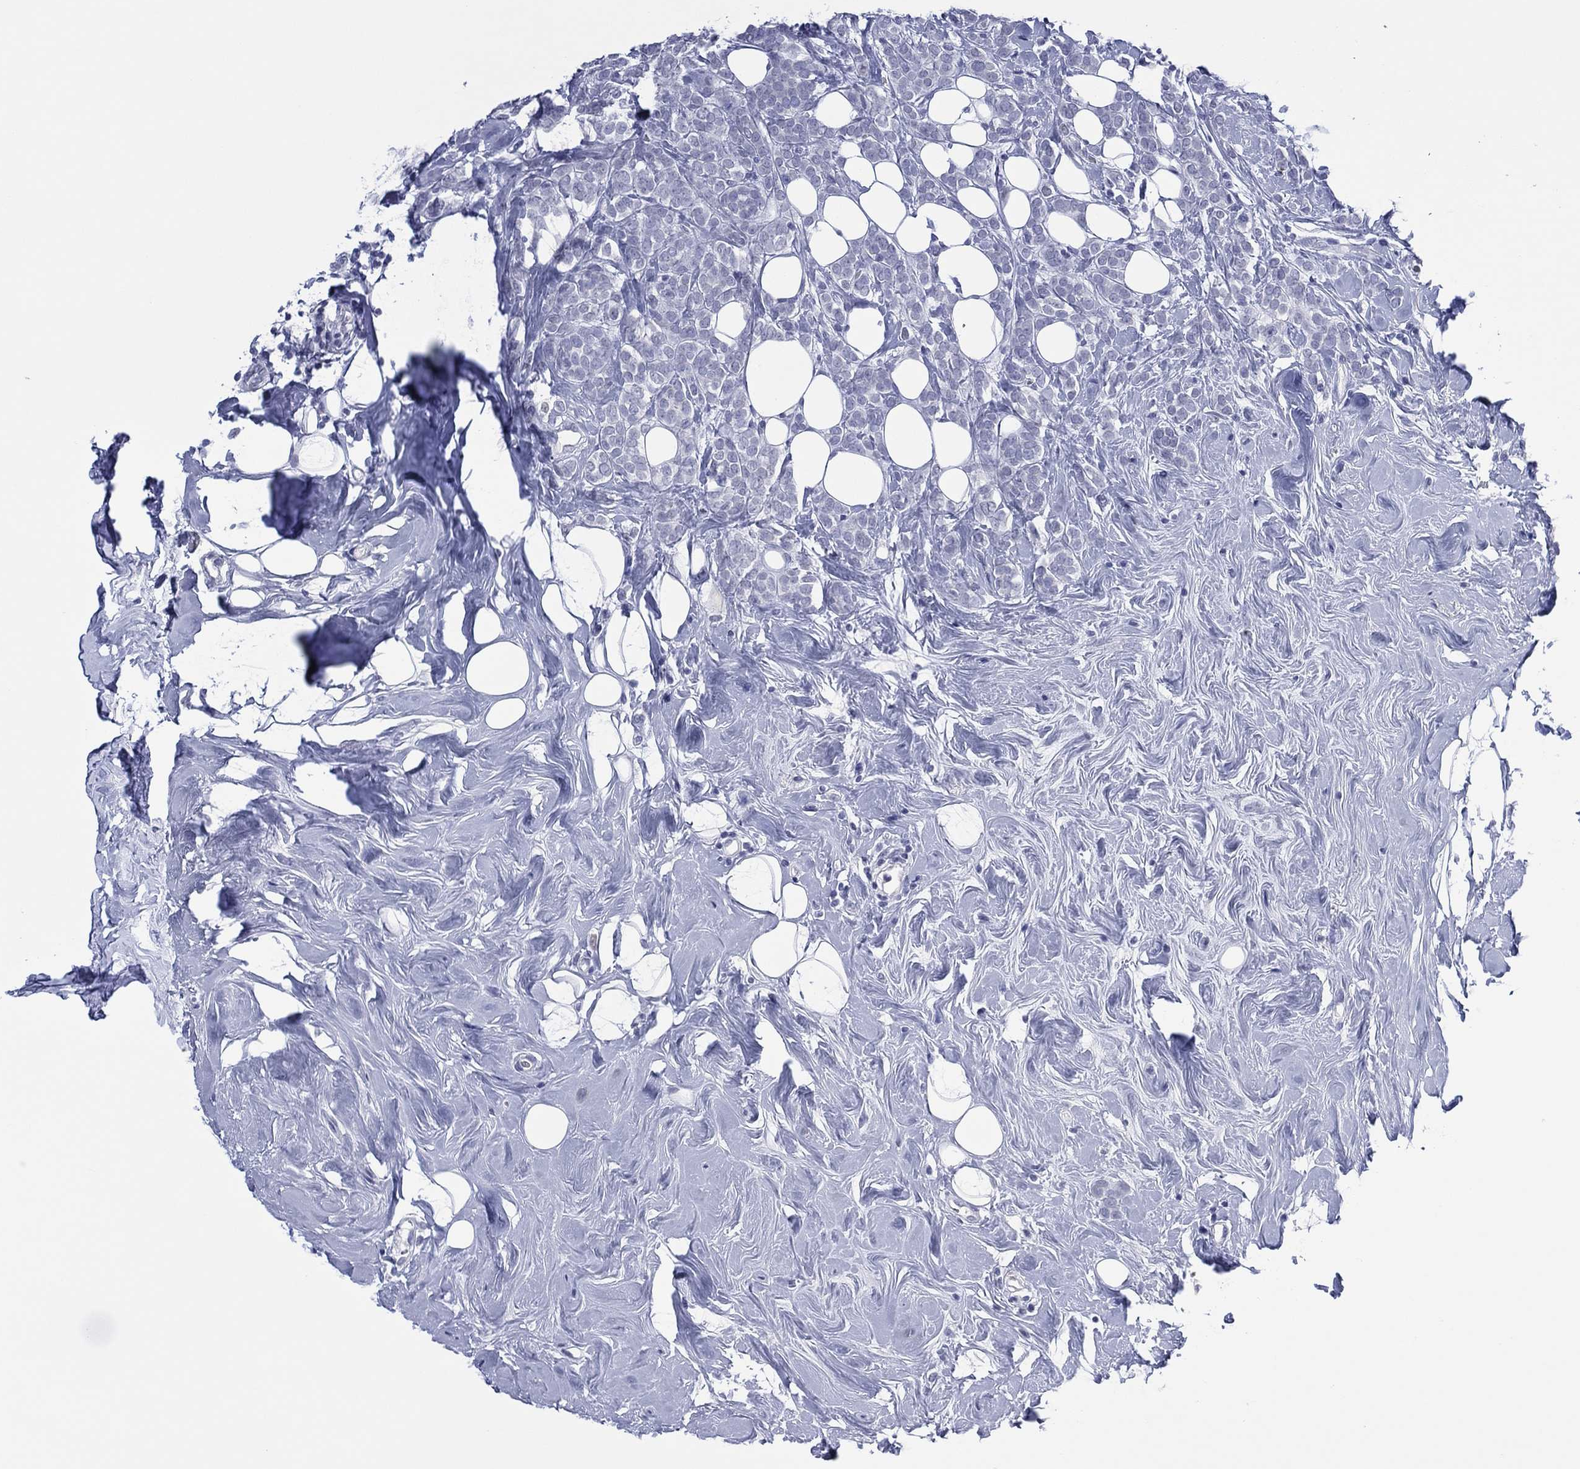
{"staining": {"intensity": "negative", "quantity": "none", "location": "none"}, "tissue": "breast cancer", "cell_type": "Tumor cells", "image_type": "cancer", "snomed": [{"axis": "morphology", "description": "Lobular carcinoma"}, {"axis": "topography", "description": "Breast"}], "caption": "Immunohistochemistry of human breast cancer (lobular carcinoma) exhibits no staining in tumor cells. (DAB (3,3'-diaminobenzidine) immunohistochemistry (IHC) visualized using brightfield microscopy, high magnification).", "gene": "UTF1", "patient": {"sex": "female", "age": 49}}